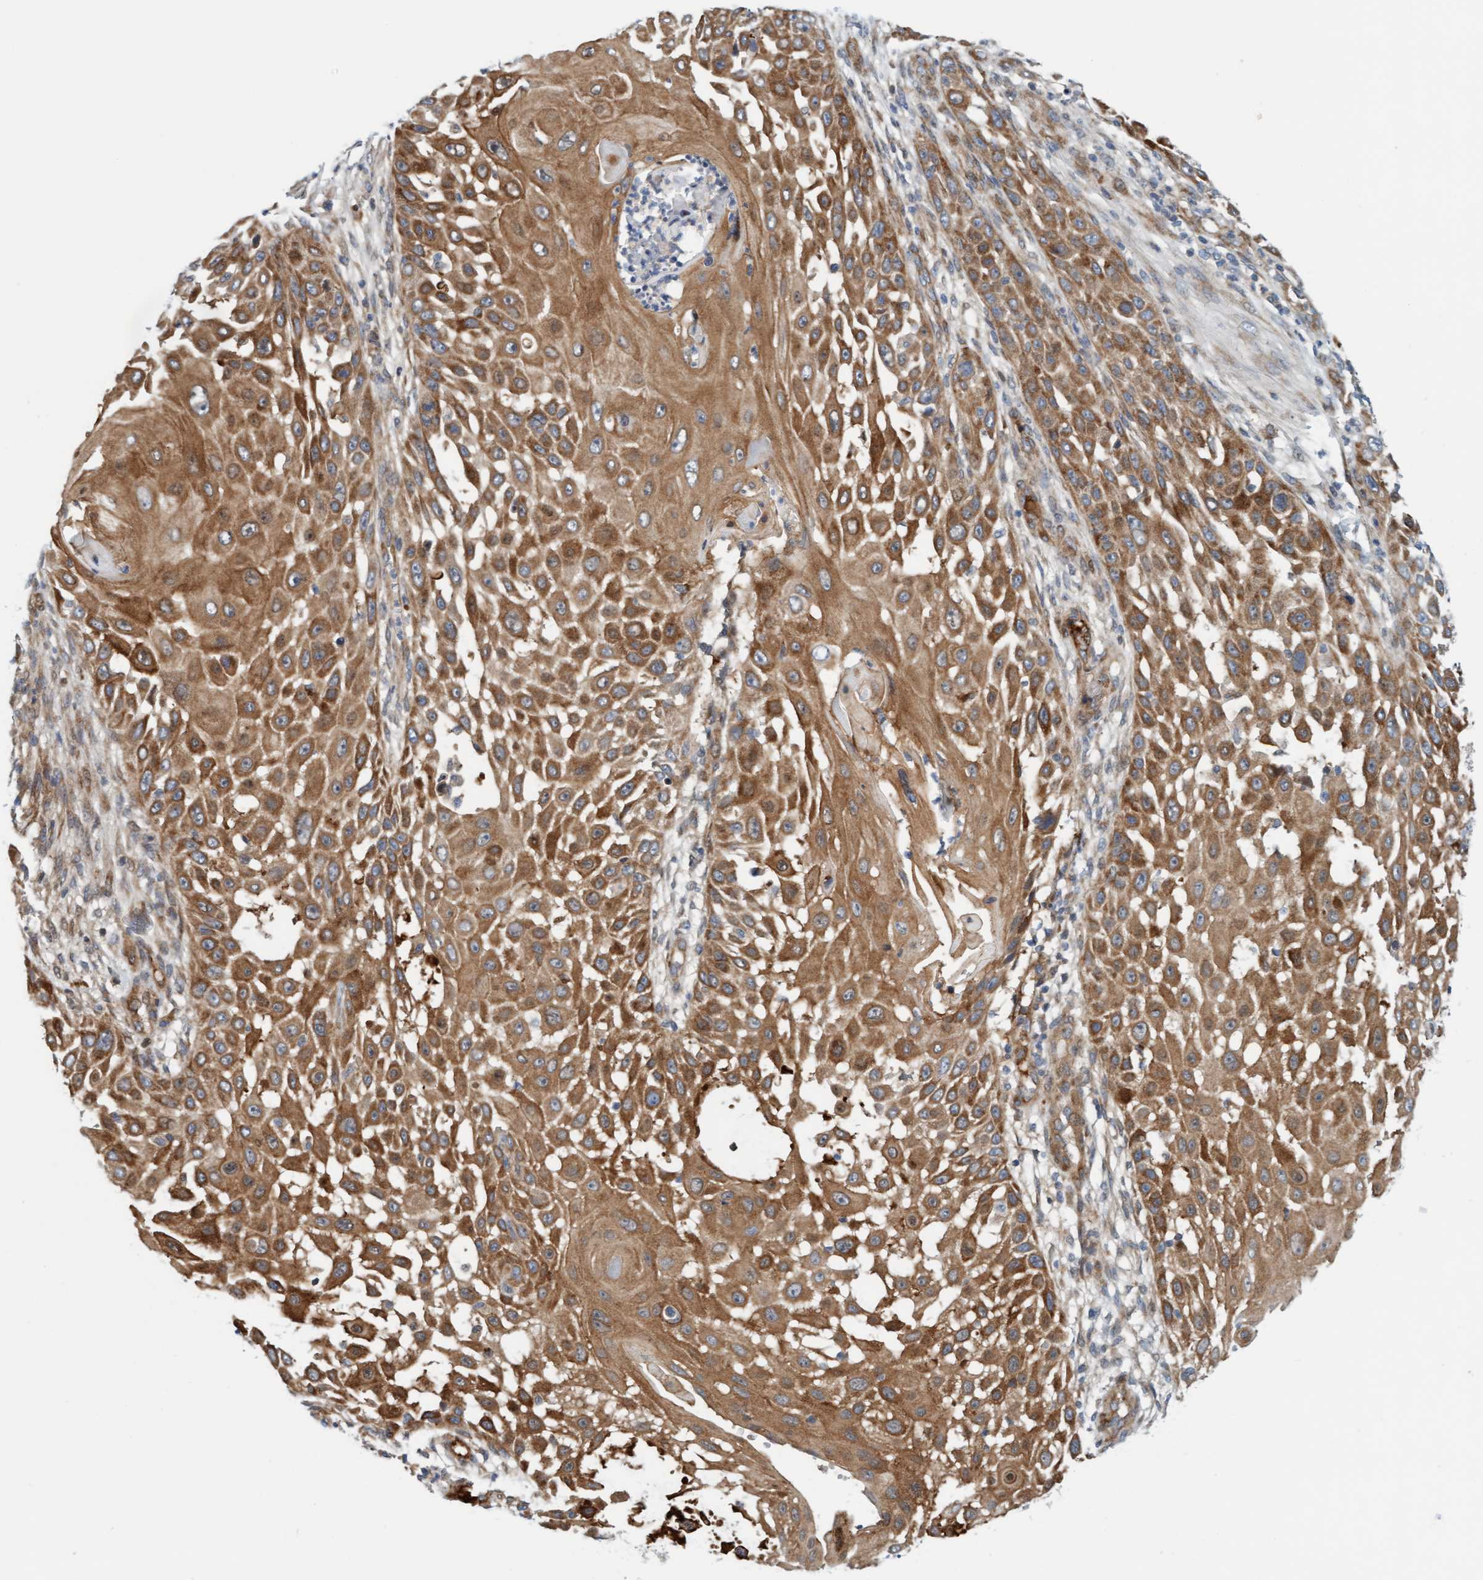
{"staining": {"intensity": "strong", "quantity": ">75%", "location": "cytoplasmic/membranous"}, "tissue": "skin cancer", "cell_type": "Tumor cells", "image_type": "cancer", "snomed": [{"axis": "morphology", "description": "Squamous cell carcinoma, NOS"}, {"axis": "topography", "description": "Skin"}], "caption": "Skin squamous cell carcinoma stained with DAB (3,3'-diaminobenzidine) IHC reveals high levels of strong cytoplasmic/membranous expression in approximately >75% of tumor cells.", "gene": "EIF4EBP1", "patient": {"sex": "female", "age": 44}}